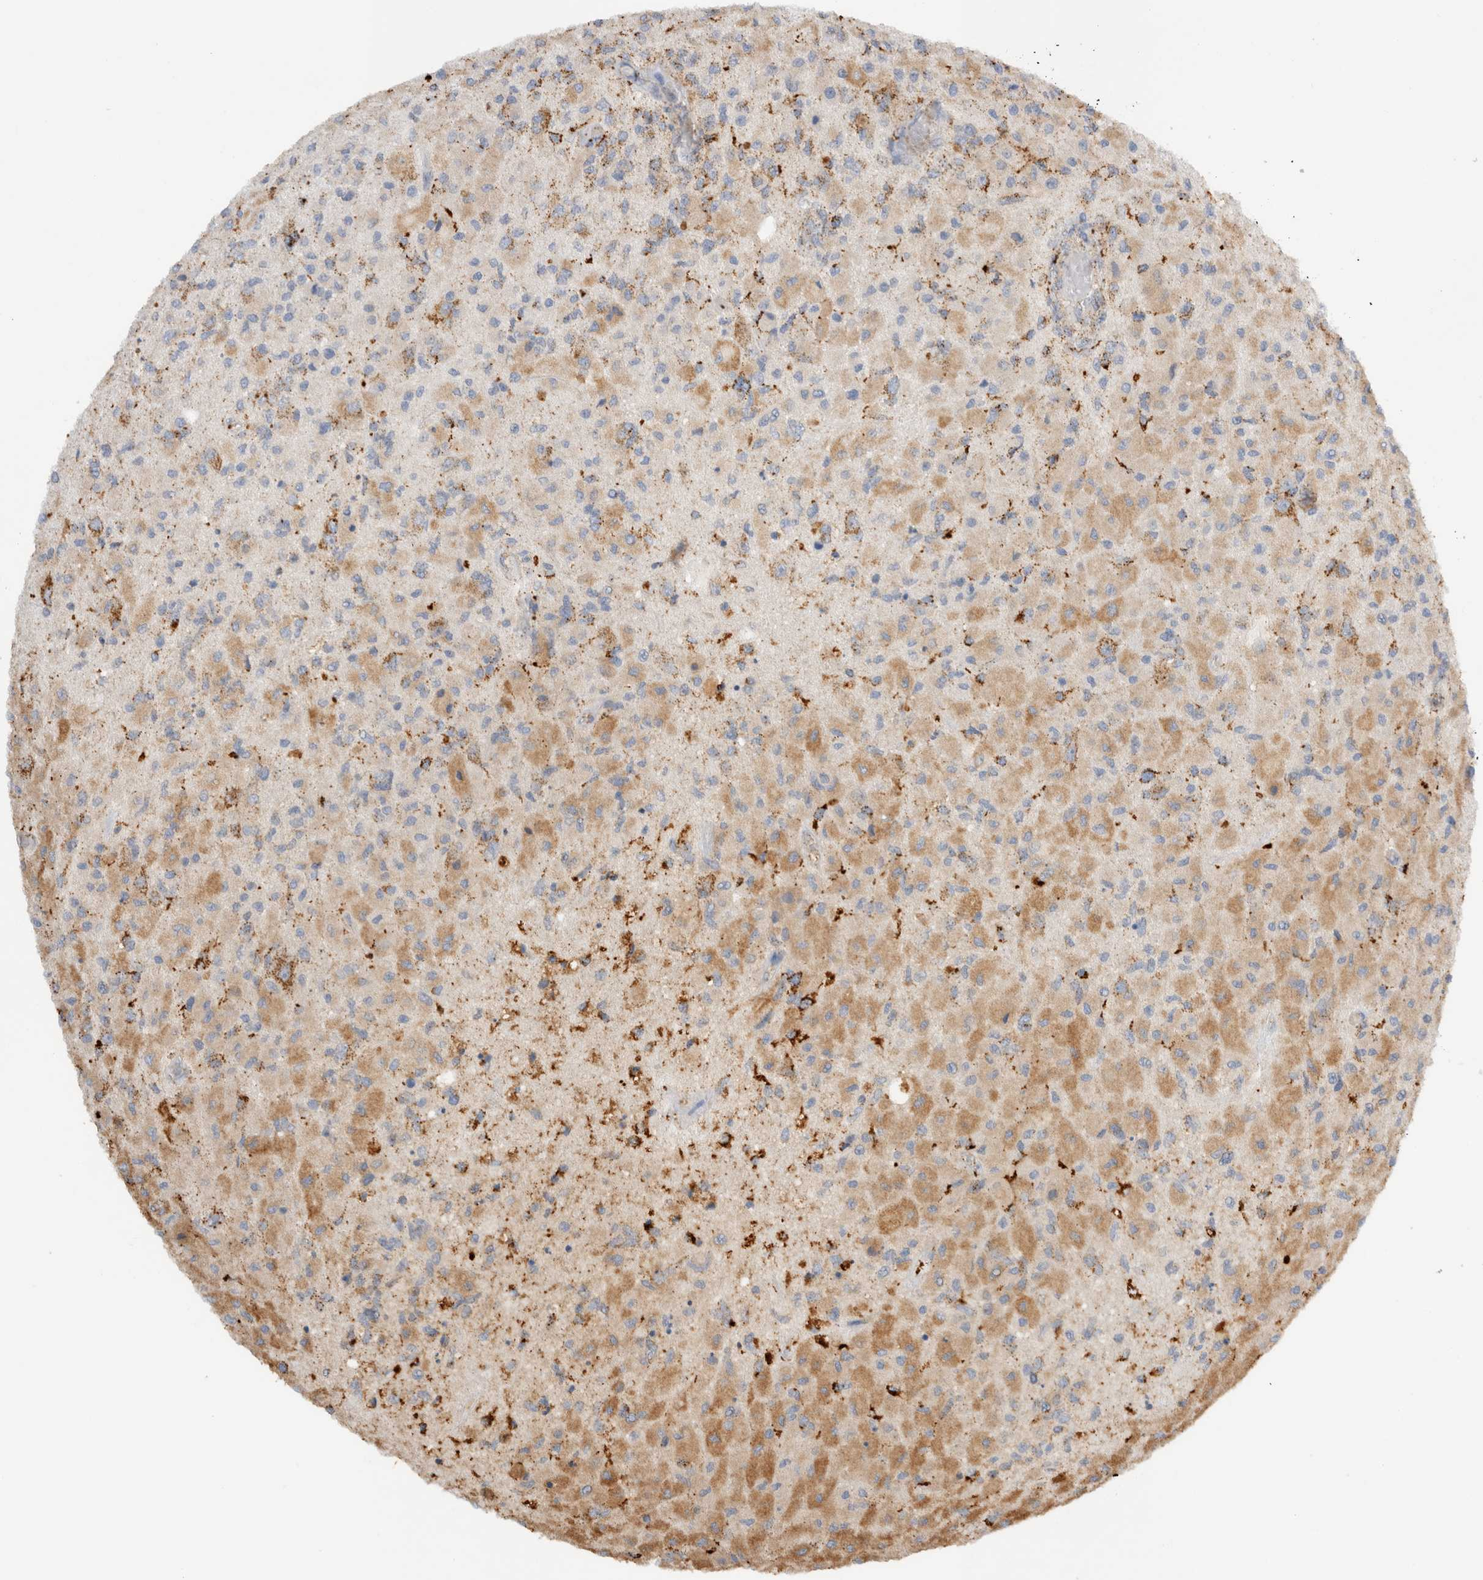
{"staining": {"intensity": "moderate", "quantity": ">75%", "location": "cytoplasmic/membranous"}, "tissue": "glioma", "cell_type": "Tumor cells", "image_type": "cancer", "snomed": [{"axis": "morphology", "description": "Normal tissue, NOS"}, {"axis": "morphology", "description": "Glioma, malignant, High grade"}, {"axis": "topography", "description": "Cerebral cortex"}], "caption": "This is a photomicrograph of IHC staining of glioma, which shows moderate staining in the cytoplasmic/membranous of tumor cells.", "gene": "GNS", "patient": {"sex": "male", "age": 77}}